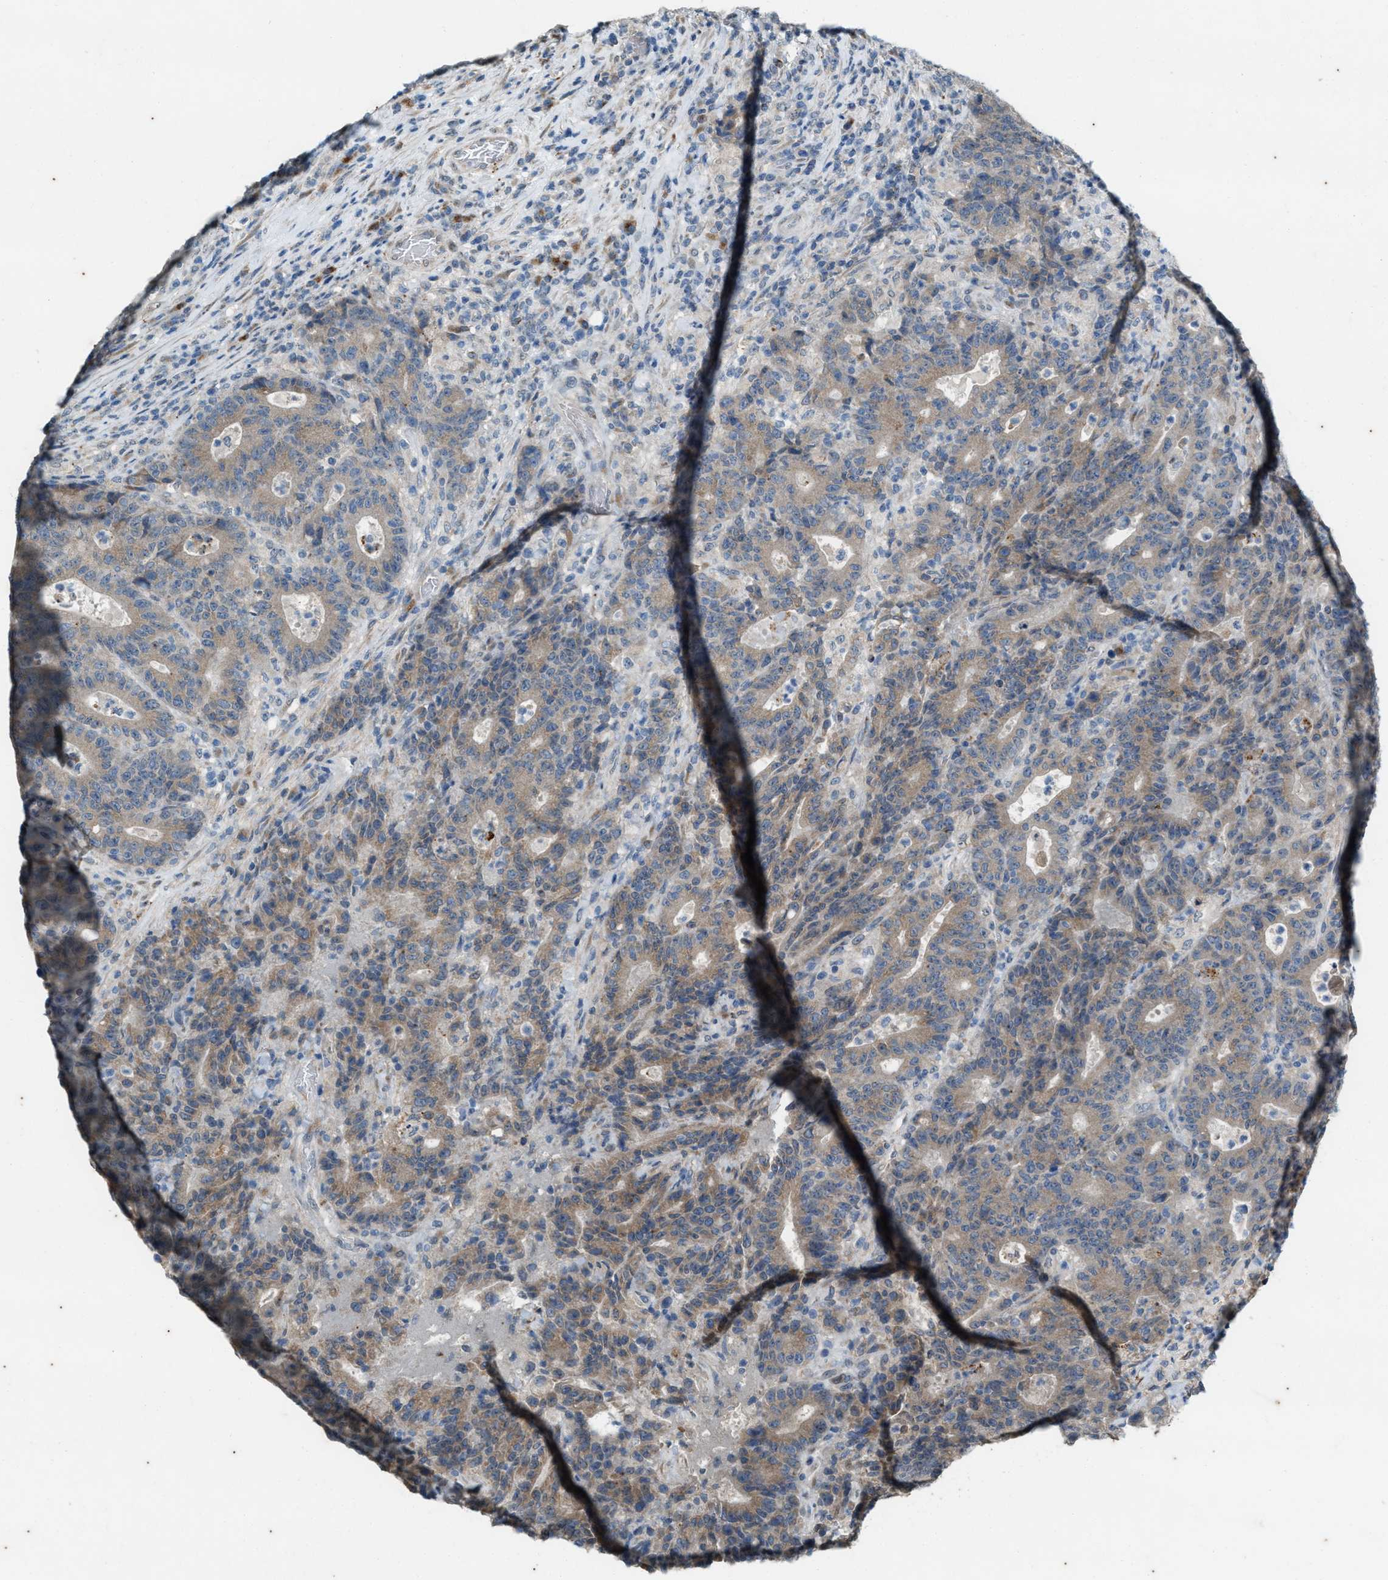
{"staining": {"intensity": "weak", "quantity": ">75%", "location": "cytoplasmic/membranous"}, "tissue": "colorectal cancer", "cell_type": "Tumor cells", "image_type": "cancer", "snomed": [{"axis": "morphology", "description": "Adenocarcinoma, NOS"}, {"axis": "topography", "description": "Colon"}], "caption": "Colorectal adenocarcinoma stained with a protein marker demonstrates weak staining in tumor cells.", "gene": "CHPF2", "patient": {"sex": "female", "age": 75}}